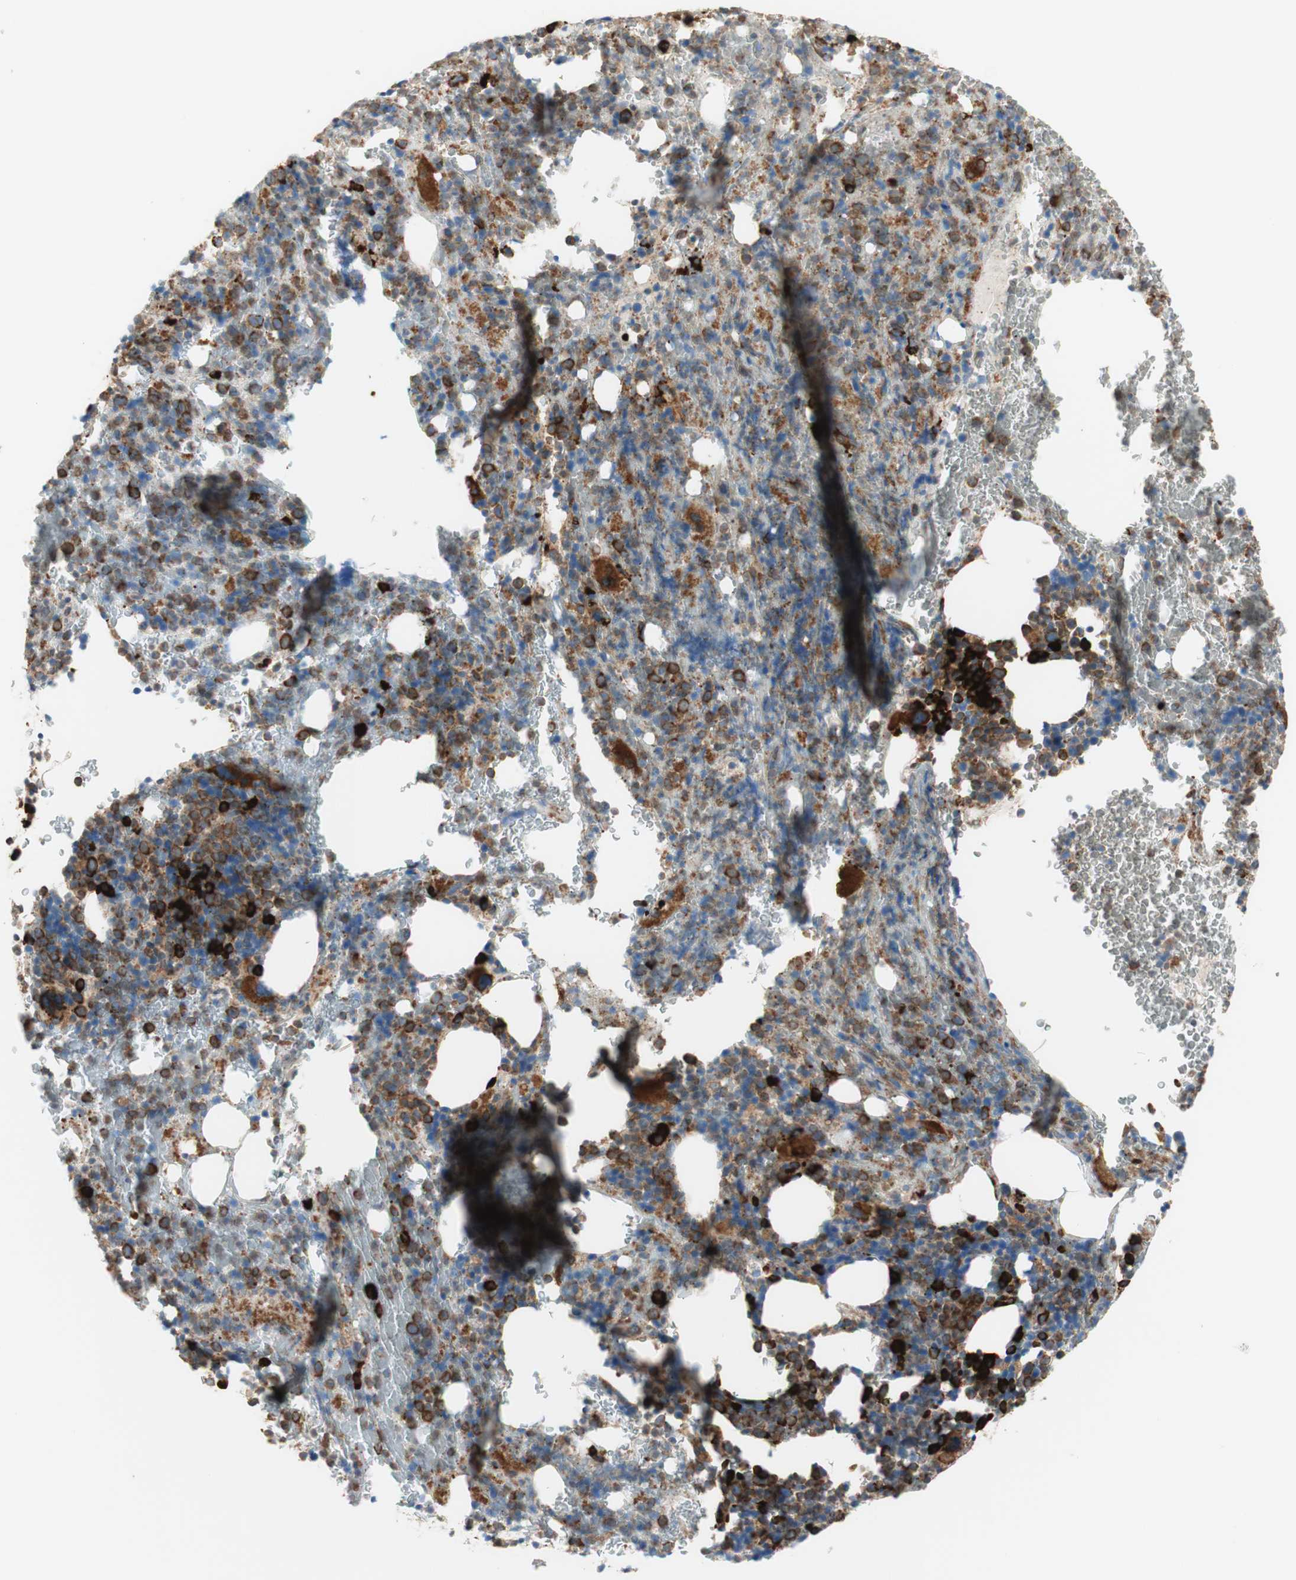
{"staining": {"intensity": "strong", "quantity": "25%-75%", "location": "cytoplasmic/membranous"}, "tissue": "bone marrow", "cell_type": "Hematopoietic cells", "image_type": "normal", "snomed": [{"axis": "morphology", "description": "Normal tissue, NOS"}, {"axis": "morphology", "description": "Inflammation, NOS"}, {"axis": "topography", "description": "Bone marrow"}], "caption": "A histopathology image showing strong cytoplasmic/membranous expression in approximately 25%-75% of hematopoietic cells in normal bone marrow, as visualized by brown immunohistochemical staining.", "gene": "MANF", "patient": {"sex": "male", "age": 72}}